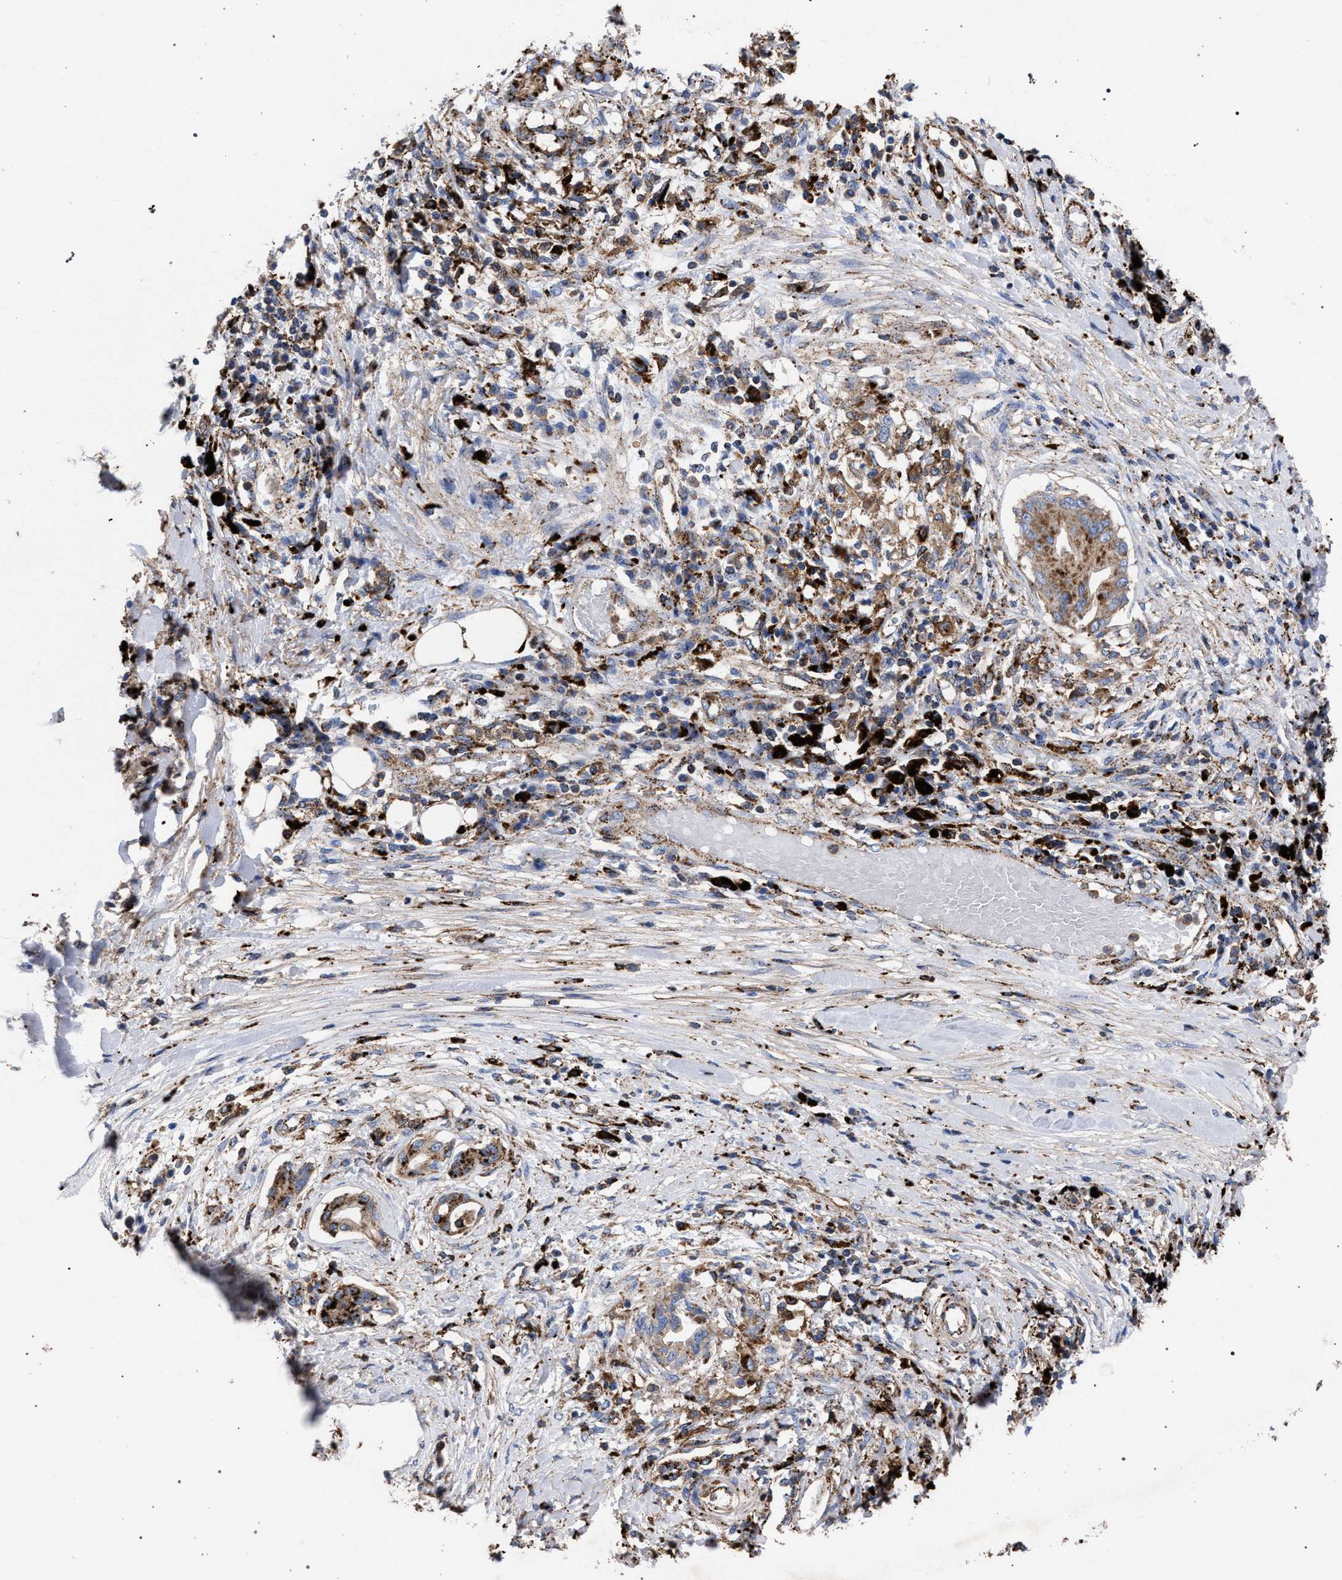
{"staining": {"intensity": "strong", "quantity": ">75%", "location": "cytoplasmic/membranous"}, "tissue": "pancreatic cancer", "cell_type": "Tumor cells", "image_type": "cancer", "snomed": [{"axis": "morphology", "description": "Adenocarcinoma, NOS"}, {"axis": "topography", "description": "Pancreas"}], "caption": "Protein expression analysis of human pancreatic adenocarcinoma reveals strong cytoplasmic/membranous staining in about >75% of tumor cells. Nuclei are stained in blue.", "gene": "PPT1", "patient": {"sex": "female", "age": 56}}